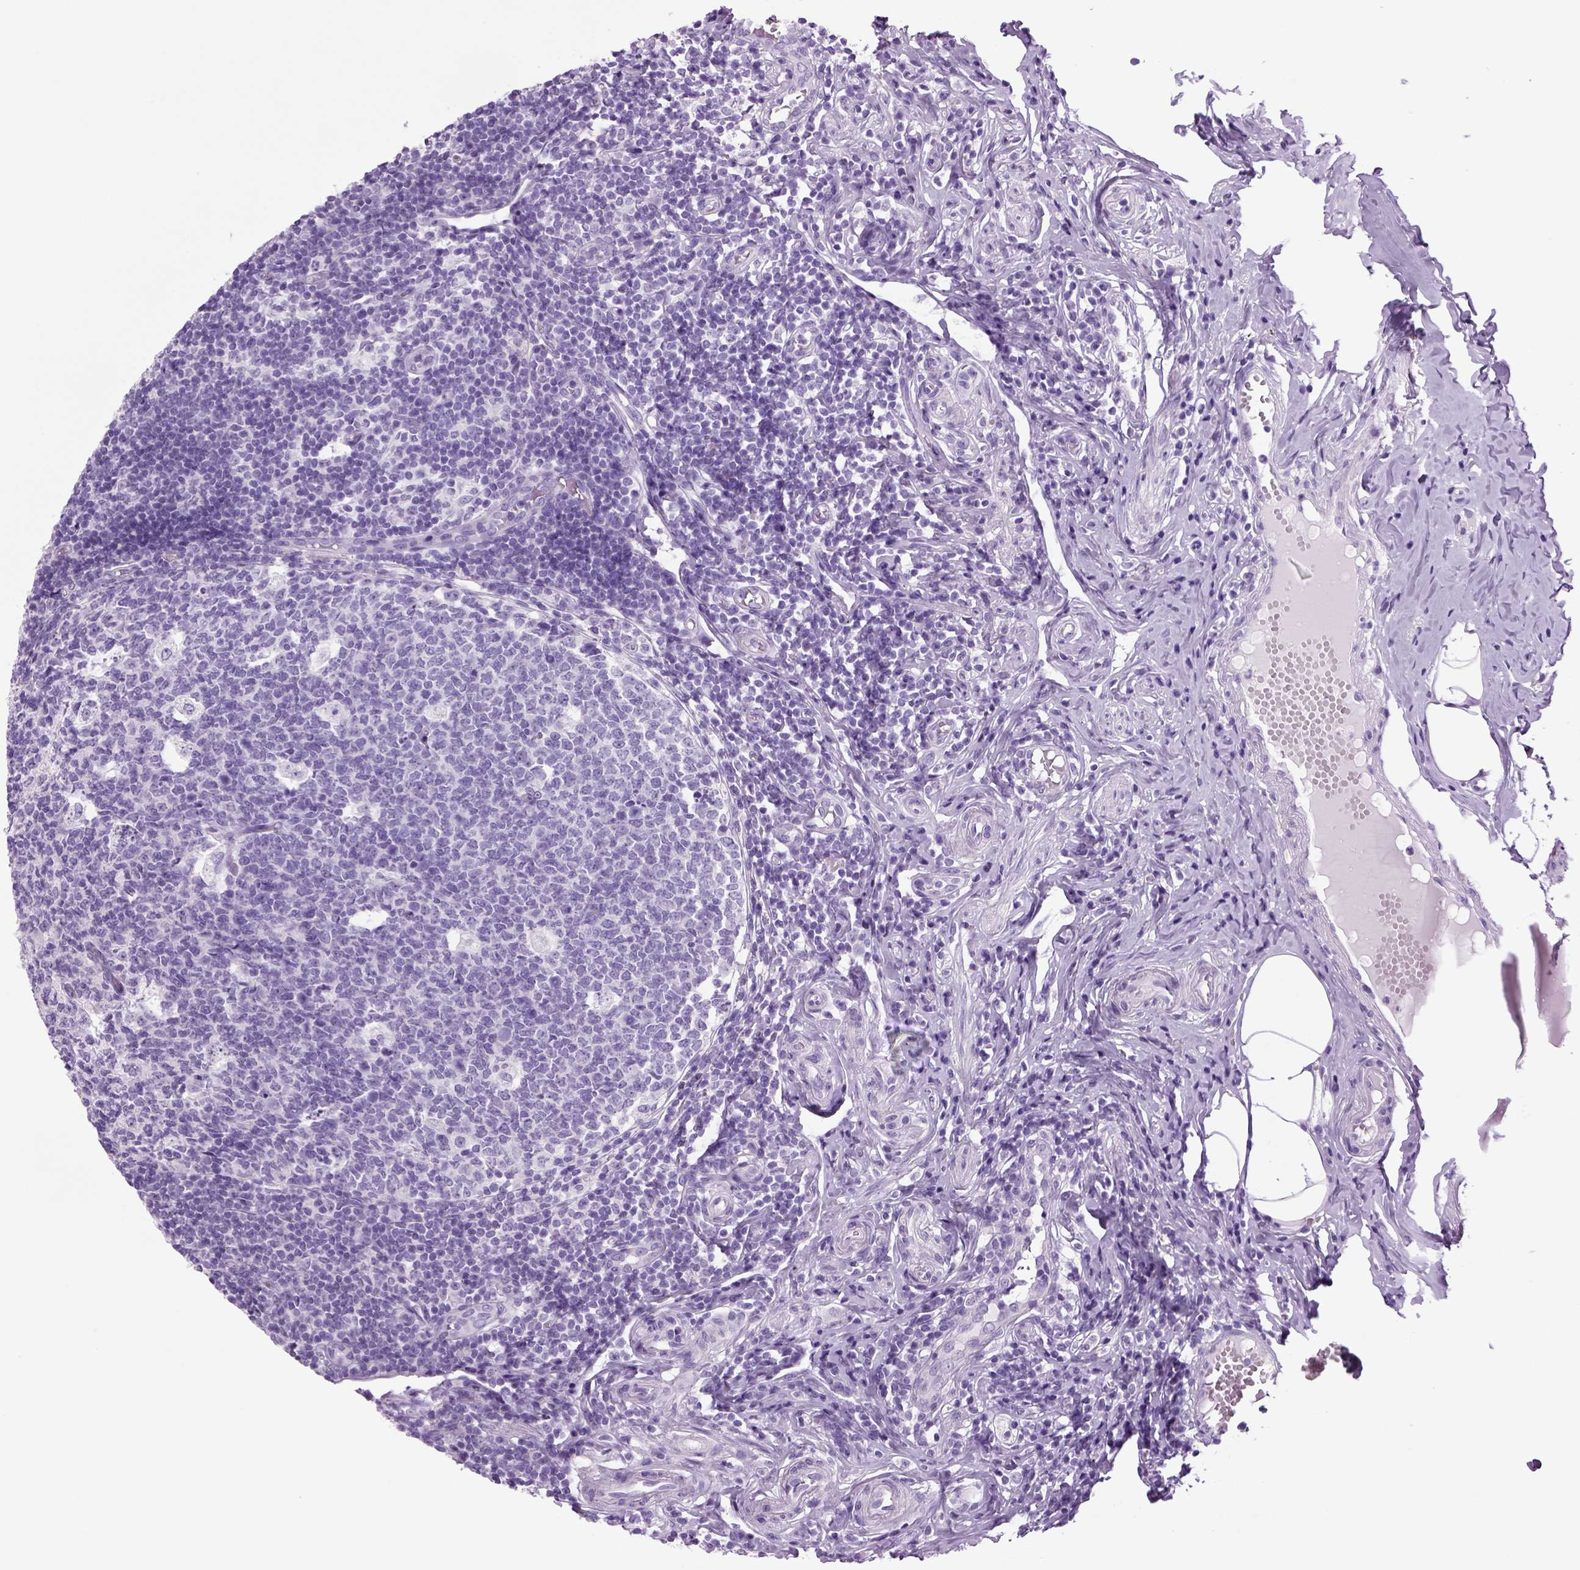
{"staining": {"intensity": "negative", "quantity": "none", "location": "none"}, "tissue": "appendix", "cell_type": "Glandular cells", "image_type": "normal", "snomed": [{"axis": "morphology", "description": "Normal tissue, NOS"}, {"axis": "topography", "description": "Appendix"}], "caption": "Appendix stained for a protein using immunohistochemistry (IHC) exhibits no positivity glandular cells.", "gene": "HMCN2", "patient": {"sex": "male", "age": 18}}